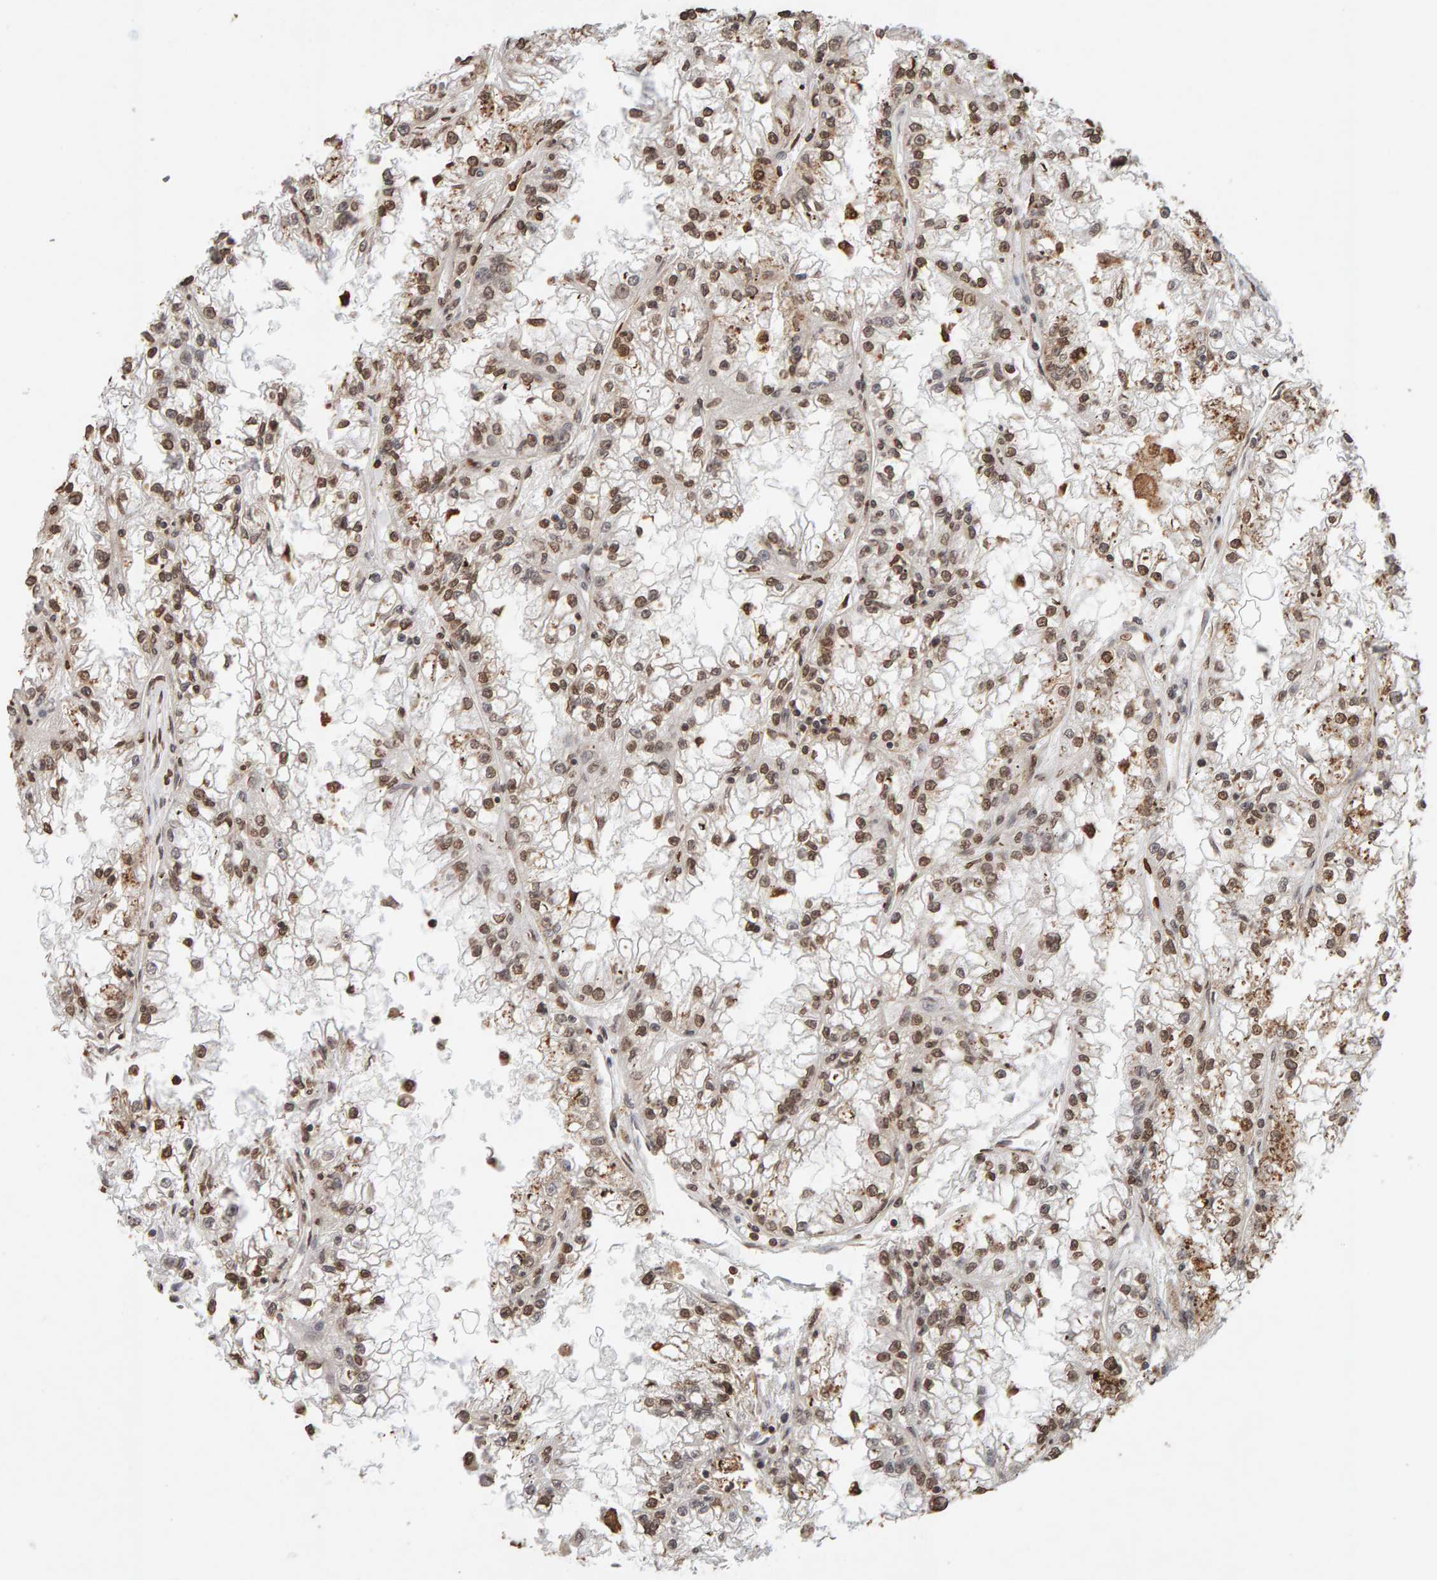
{"staining": {"intensity": "moderate", "quantity": ">75%", "location": "nuclear"}, "tissue": "renal cancer", "cell_type": "Tumor cells", "image_type": "cancer", "snomed": [{"axis": "morphology", "description": "Adenocarcinoma, NOS"}, {"axis": "topography", "description": "Kidney"}], "caption": "There is medium levels of moderate nuclear staining in tumor cells of renal cancer (adenocarcinoma), as demonstrated by immunohistochemical staining (brown color).", "gene": "DNAJB5", "patient": {"sex": "male", "age": 56}}